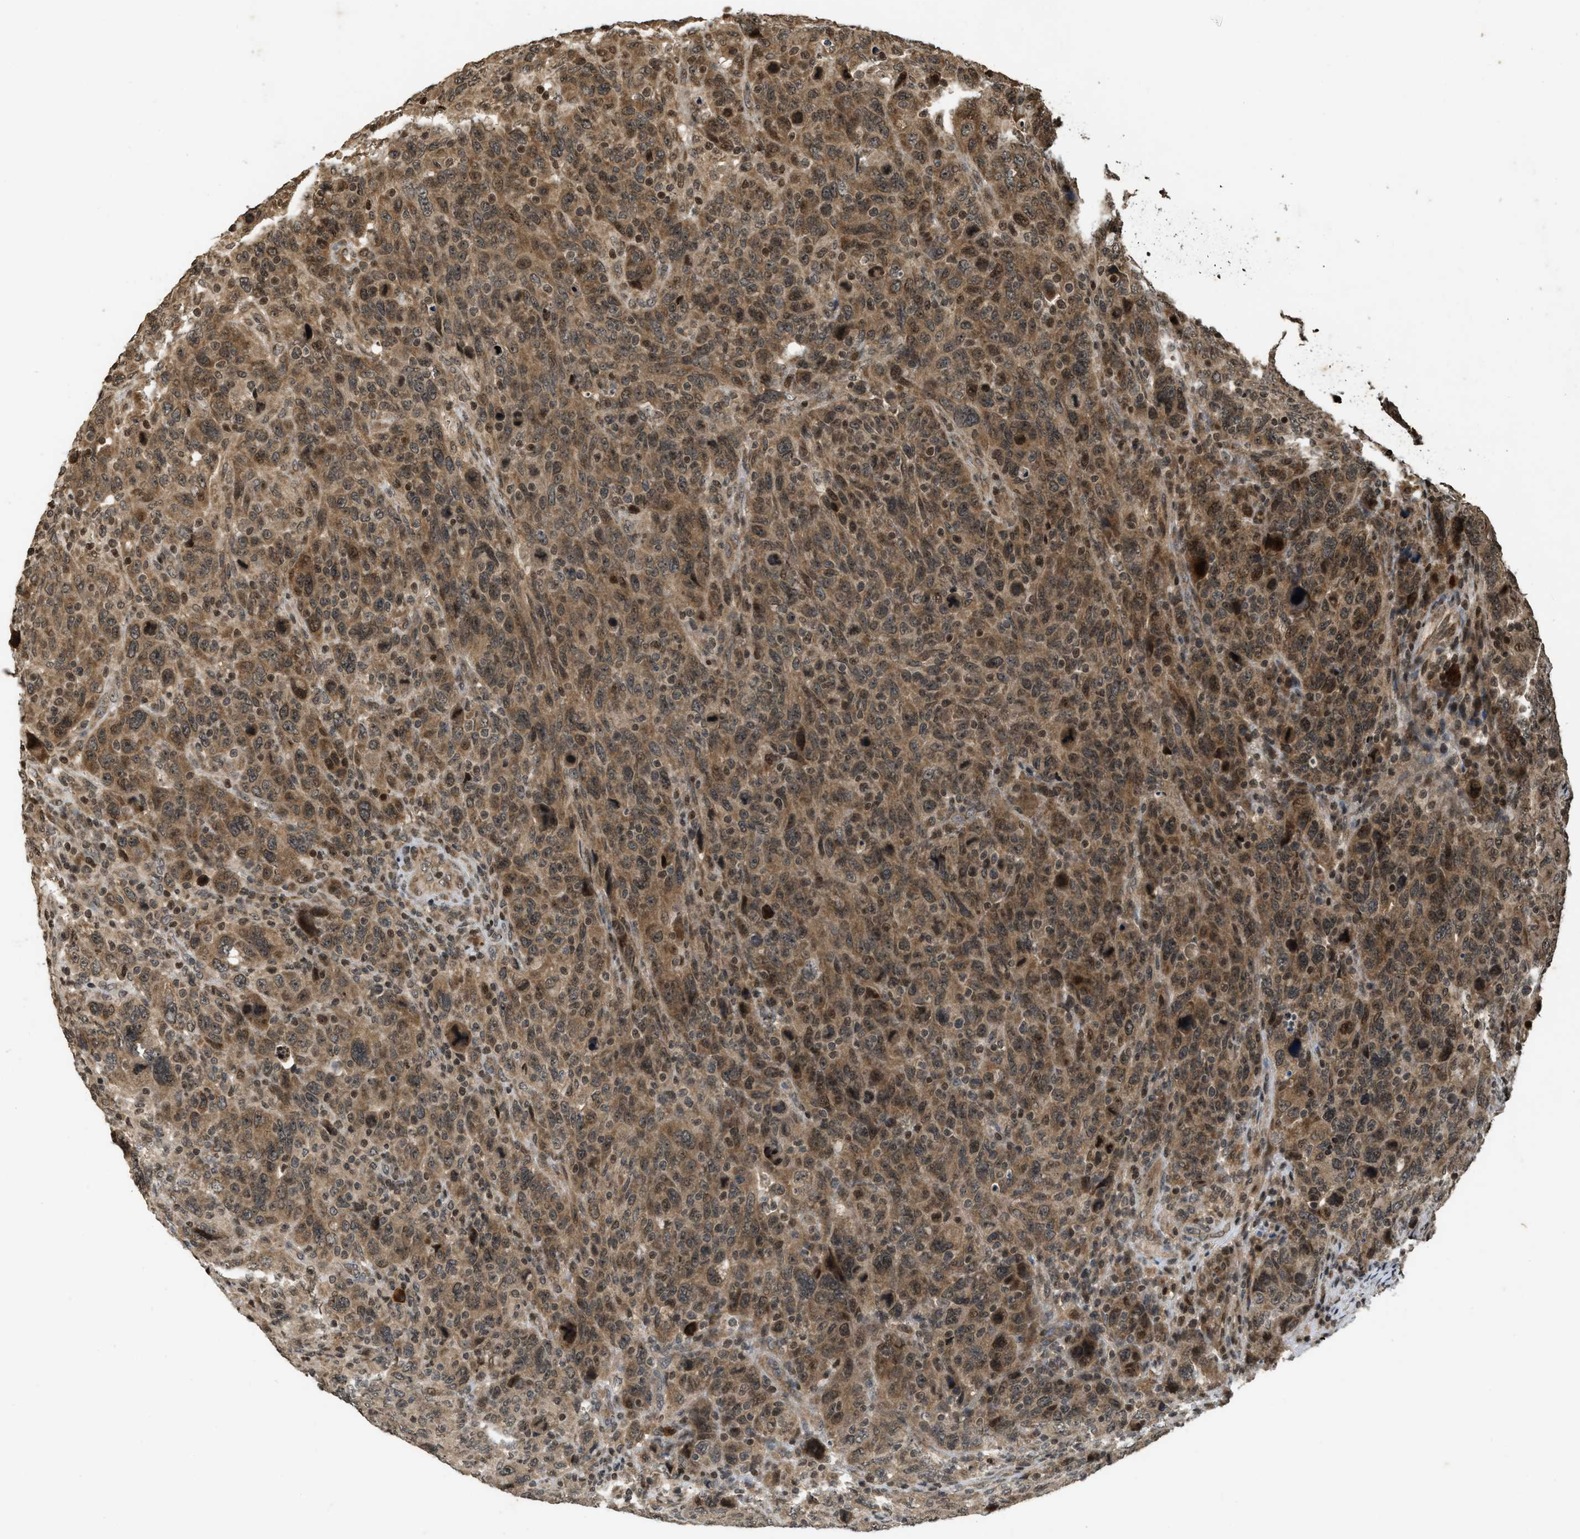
{"staining": {"intensity": "moderate", "quantity": ">75%", "location": "cytoplasmic/membranous,nuclear"}, "tissue": "breast cancer", "cell_type": "Tumor cells", "image_type": "cancer", "snomed": [{"axis": "morphology", "description": "Duct carcinoma"}, {"axis": "topography", "description": "Breast"}], "caption": "Human breast infiltrating ductal carcinoma stained with a brown dye exhibits moderate cytoplasmic/membranous and nuclear positive staining in approximately >75% of tumor cells.", "gene": "SIAH1", "patient": {"sex": "female", "age": 37}}